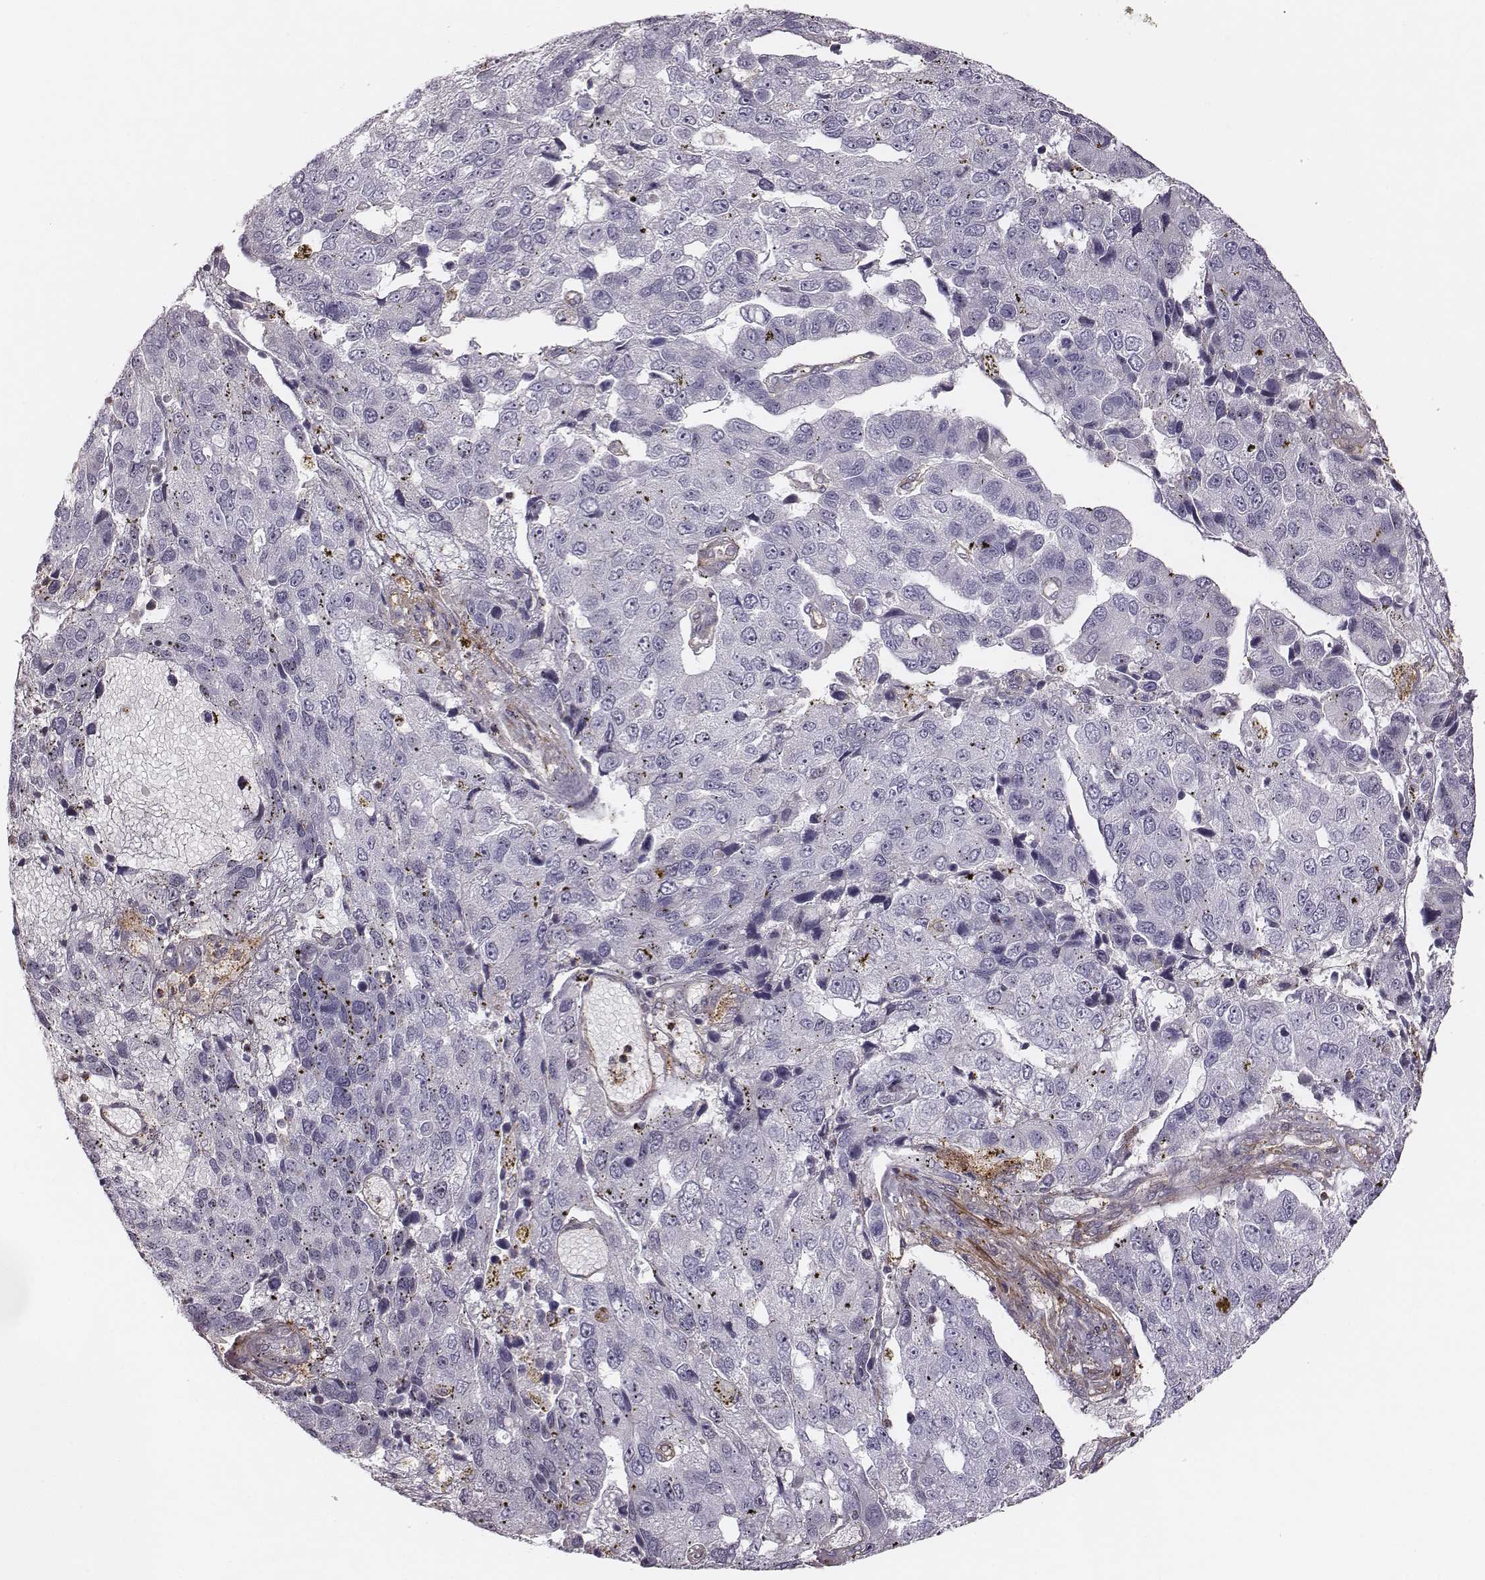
{"staining": {"intensity": "negative", "quantity": "none", "location": "none"}, "tissue": "pancreatic cancer", "cell_type": "Tumor cells", "image_type": "cancer", "snomed": [{"axis": "morphology", "description": "Adenocarcinoma, NOS"}, {"axis": "topography", "description": "Pancreas"}], "caption": "Immunohistochemical staining of human pancreatic cancer (adenocarcinoma) demonstrates no significant staining in tumor cells.", "gene": "ZYX", "patient": {"sex": "female", "age": 61}}